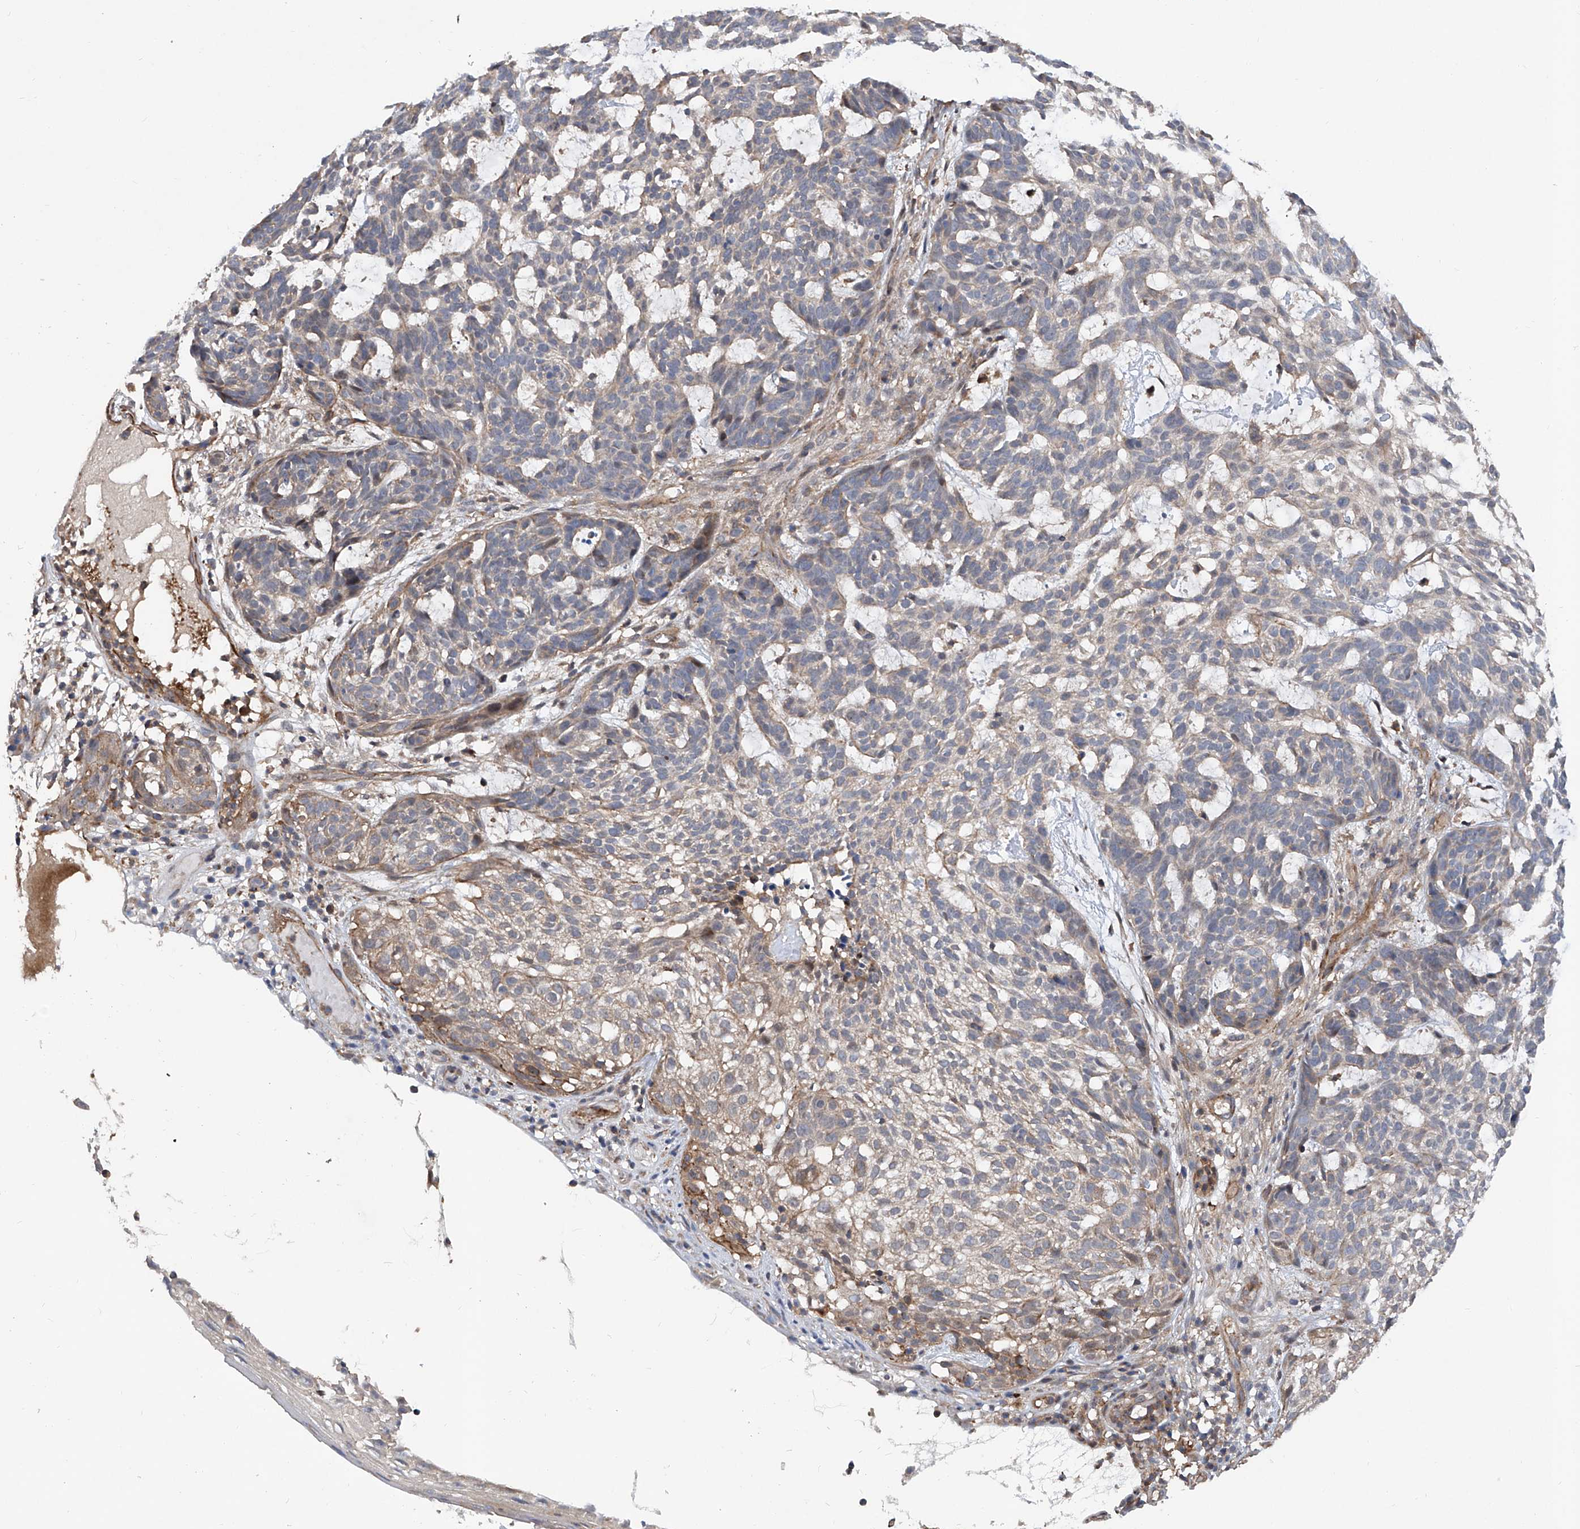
{"staining": {"intensity": "negative", "quantity": "none", "location": "none"}, "tissue": "skin cancer", "cell_type": "Tumor cells", "image_type": "cancer", "snomed": [{"axis": "morphology", "description": "Basal cell carcinoma"}, {"axis": "topography", "description": "Skin"}], "caption": "This is an immunohistochemistry histopathology image of basal cell carcinoma (skin). There is no positivity in tumor cells.", "gene": "NT5C3A", "patient": {"sex": "male", "age": 85}}